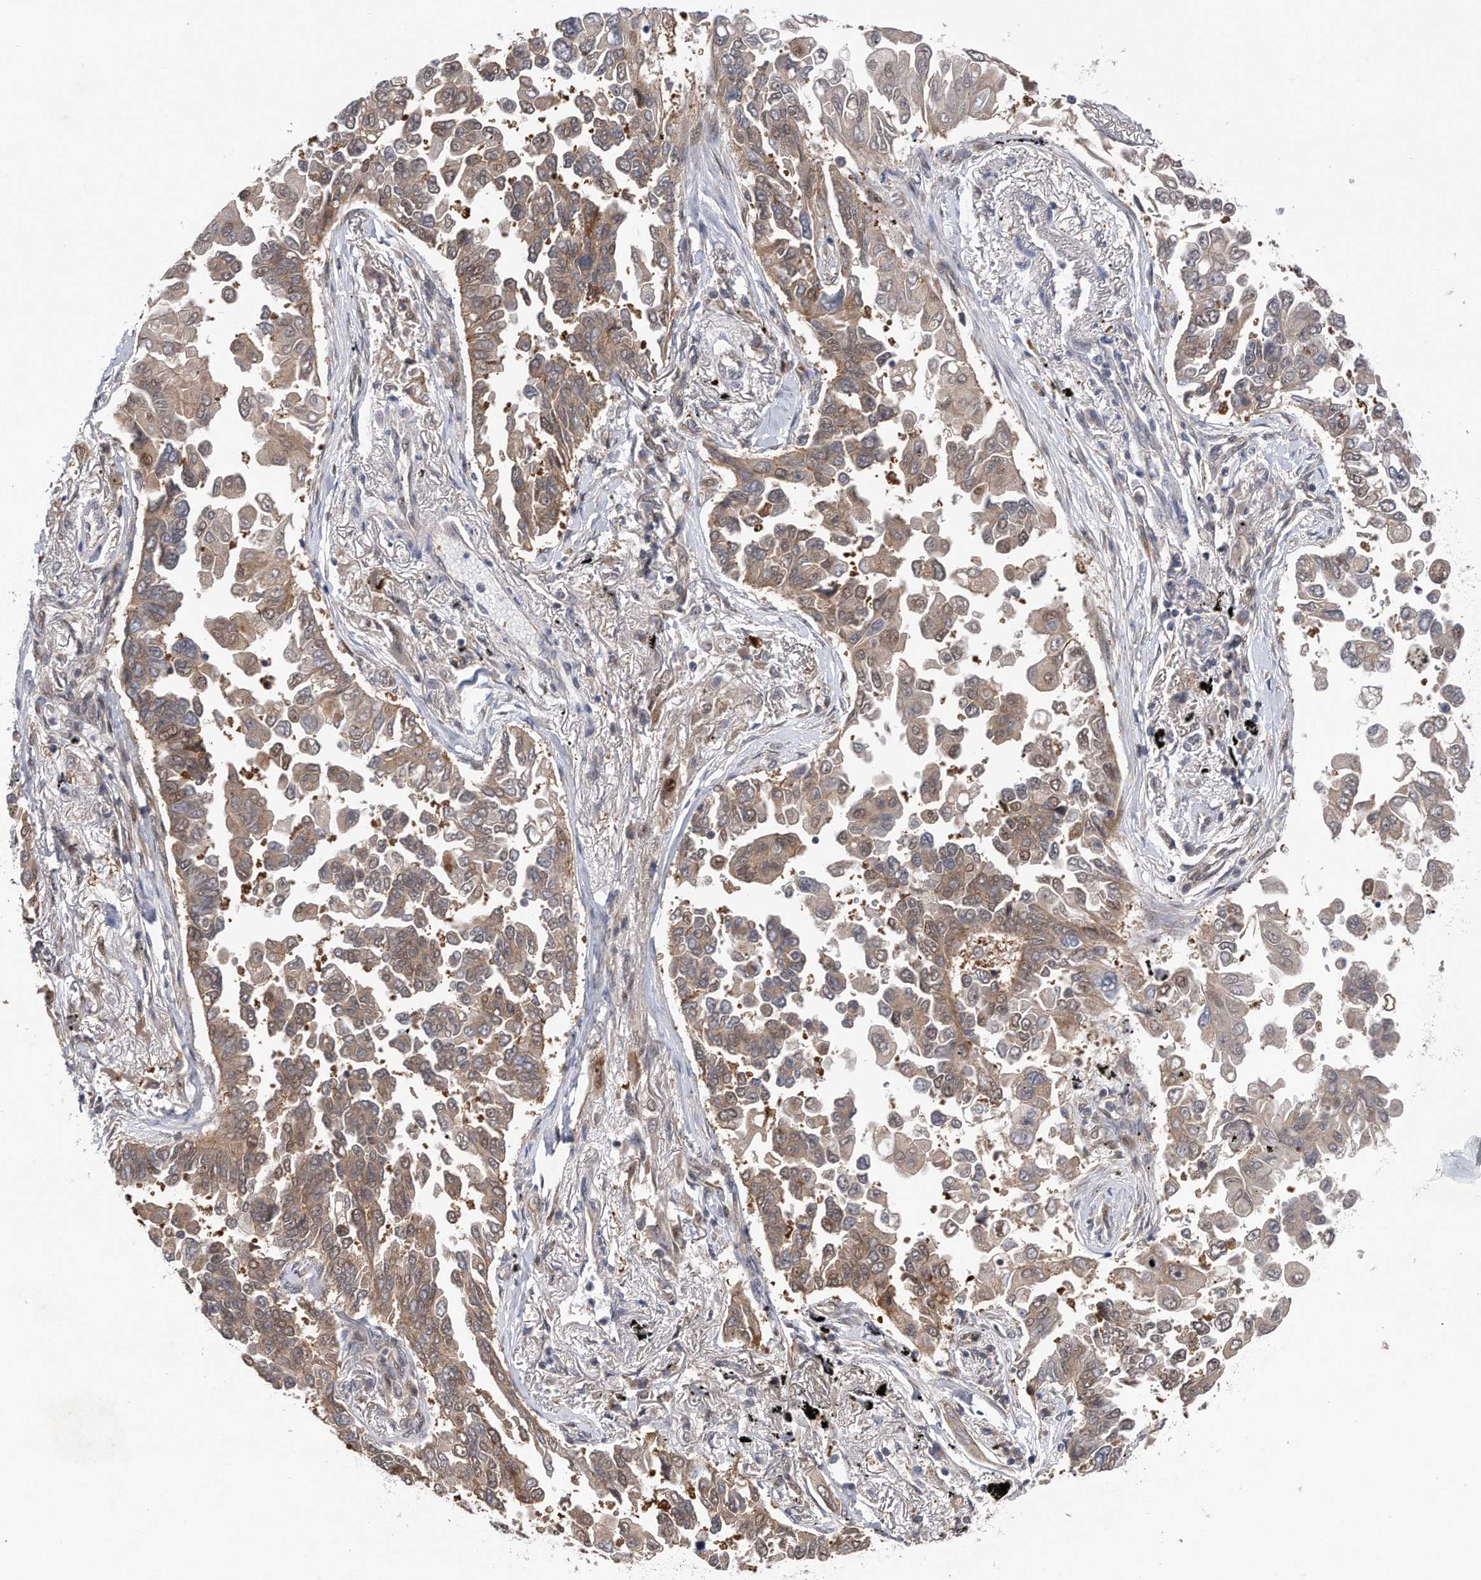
{"staining": {"intensity": "weak", "quantity": "25%-75%", "location": "cytoplasmic/membranous"}, "tissue": "lung cancer", "cell_type": "Tumor cells", "image_type": "cancer", "snomed": [{"axis": "morphology", "description": "Adenocarcinoma, NOS"}, {"axis": "topography", "description": "Lung"}], "caption": "Immunohistochemistry (IHC) (DAB) staining of human lung adenocarcinoma displays weak cytoplasmic/membranous protein staining in approximately 25%-75% of tumor cells. (brown staining indicates protein expression, while blue staining denotes nuclei).", "gene": "RWDD2A", "patient": {"sex": "female", "age": 67}}